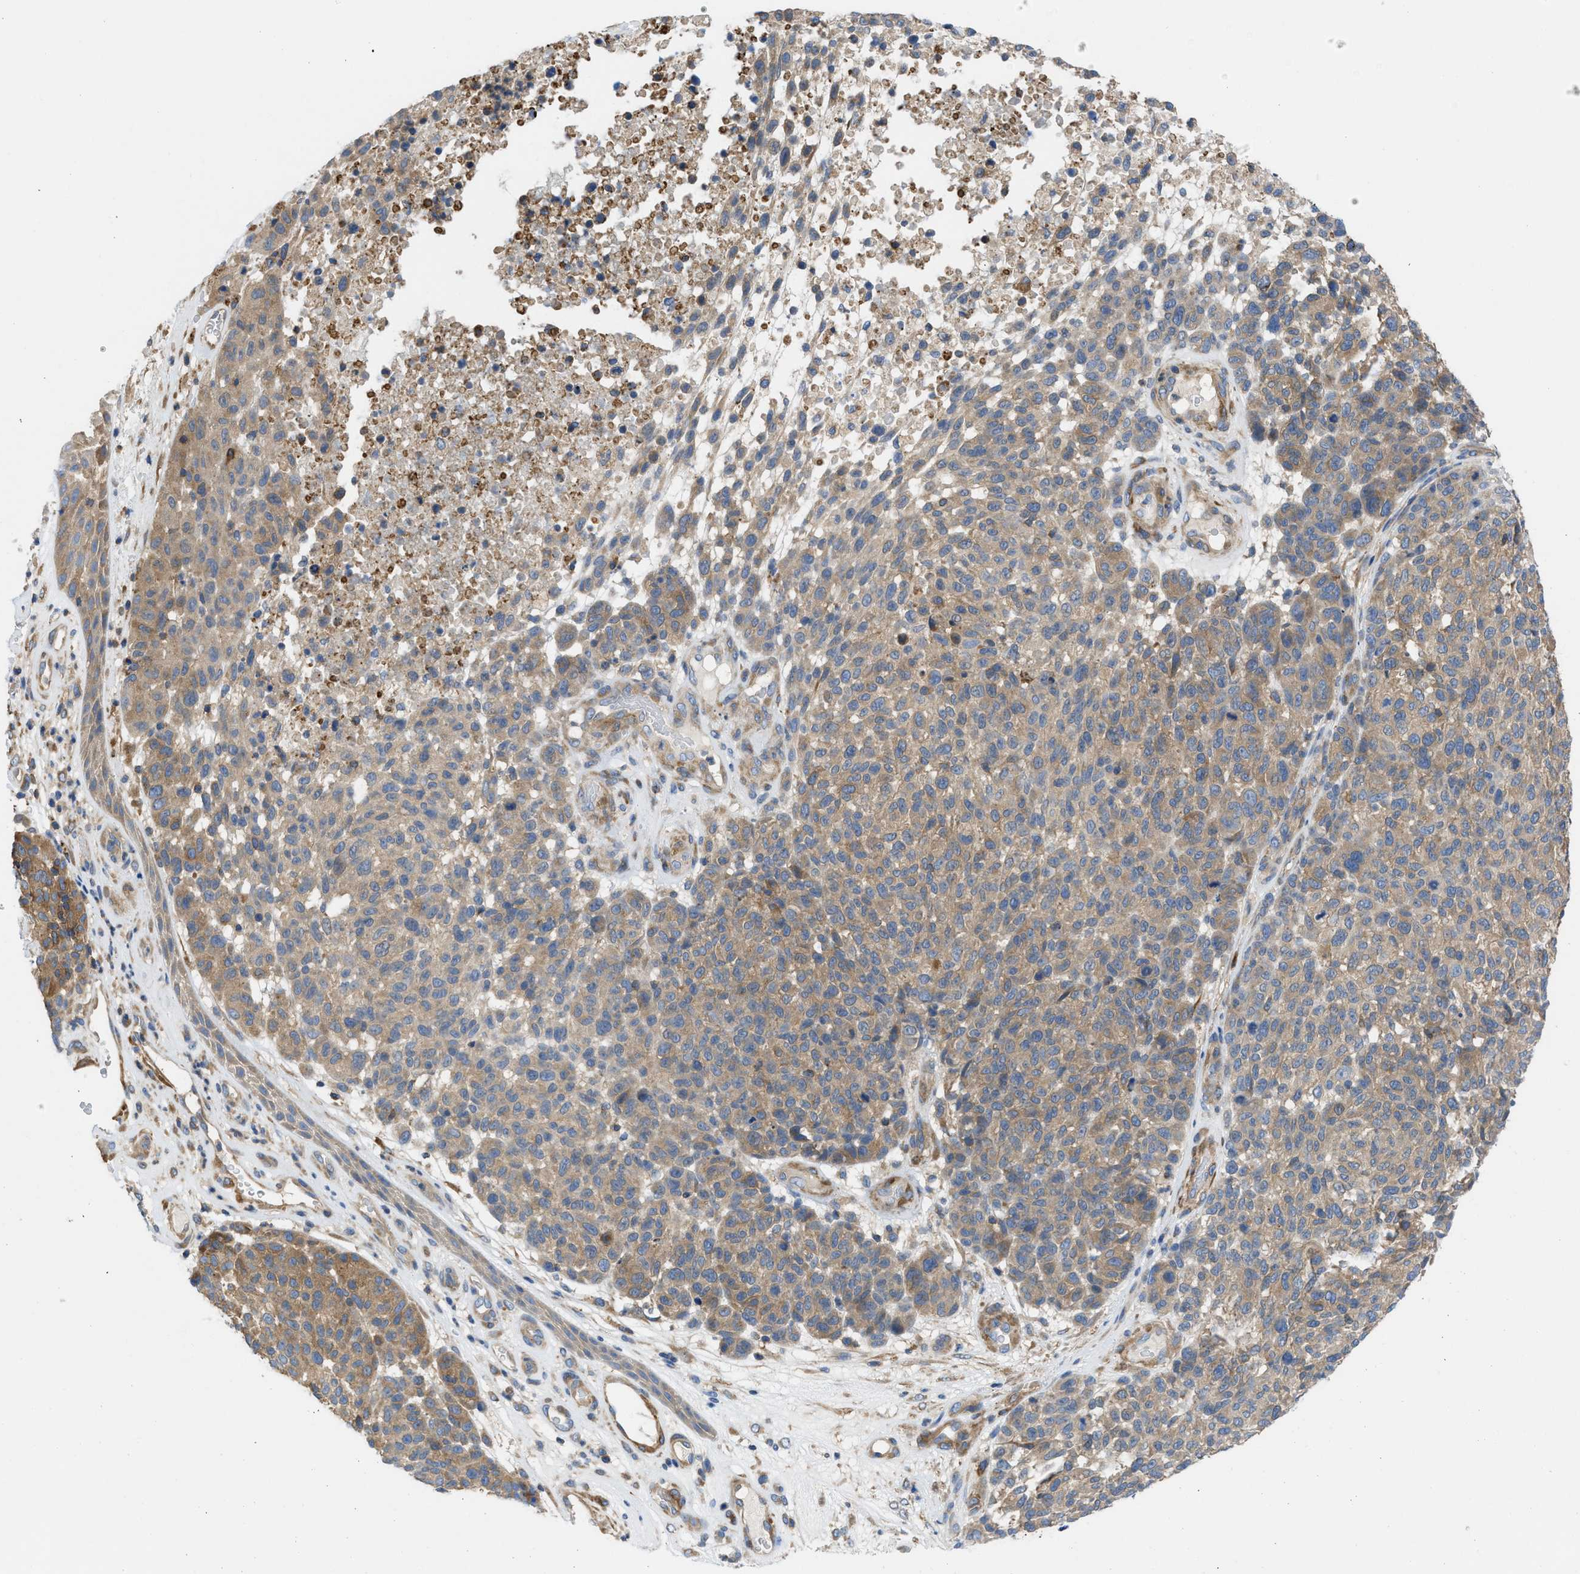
{"staining": {"intensity": "moderate", "quantity": ">75%", "location": "cytoplasmic/membranous"}, "tissue": "melanoma", "cell_type": "Tumor cells", "image_type": "cancer", "snomed": [{"axis": "morphology", "description": "Malignant melanoma, NOS"}, {"axis": "topography", "description": "Skin"}], "caption": "This is an image of IHC staining of malignant melanoma, which shows moderate staining in the cytoplasmic/membranous of tumor cells.", "gene": "CHKB", "patient": {"sex": "male", "age": 59}}